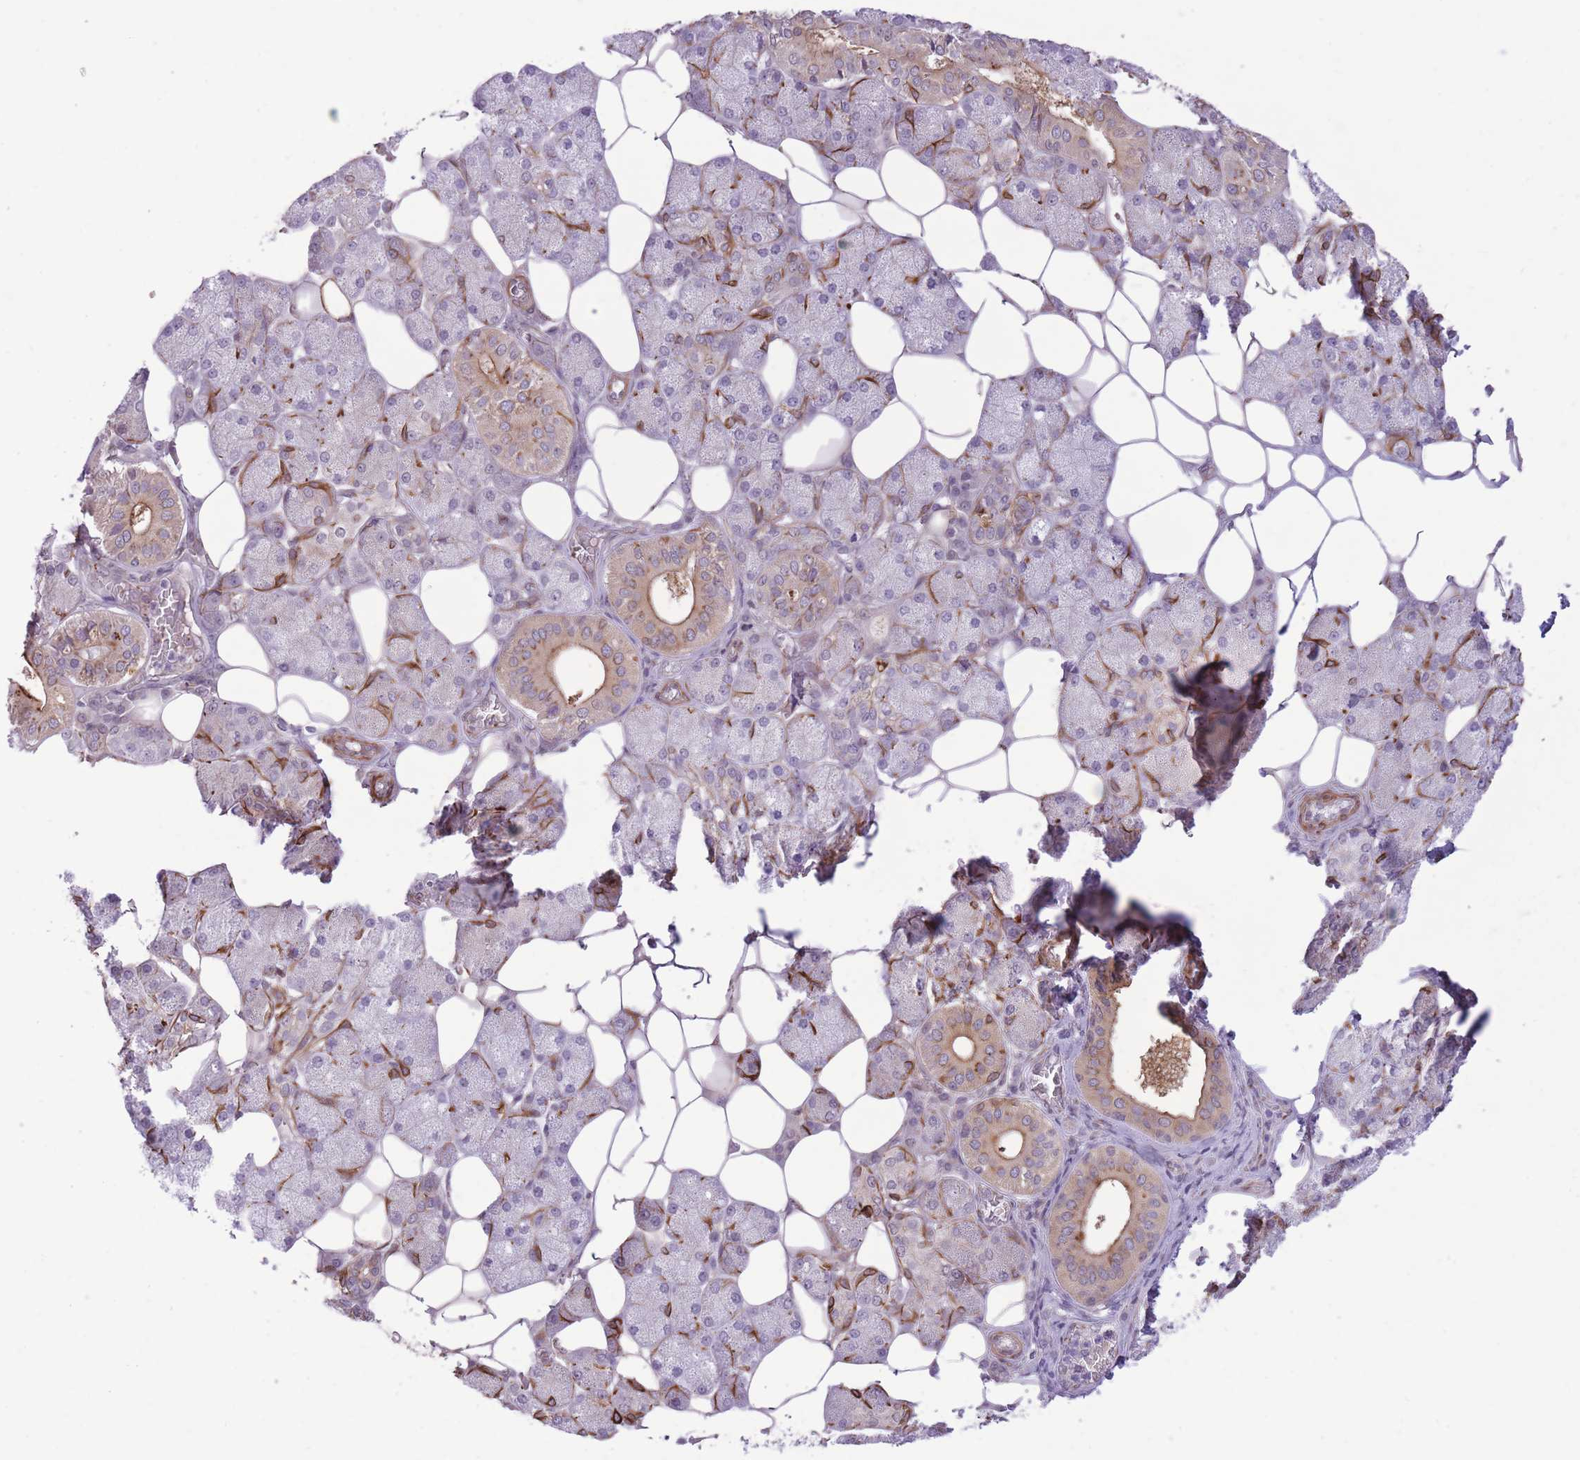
{"staining": {"intensity": "strong", "quantity": "25%-75%", "location": "cytoplasmic/membranous"}, "tissue": "salivary gland", "cell_type": "Glandular cells", "image_type": "normal", "snomed": [{"axis": "morphology", "description": "Squamous cell carcinoma, NOS"}, {"axis": "topography", "description": "Skin"}, {"axis": "topography", "description": "Head-Neck"}], "caption": "Immunohistochemistry (IHC) of normal human salivary gland reveals high levels of strong cytoplasmic/membranous staining in about 25%-75% of glandular cells.", "gene": "ZBED5", "patient": {"sex": "male", "age": 80}}